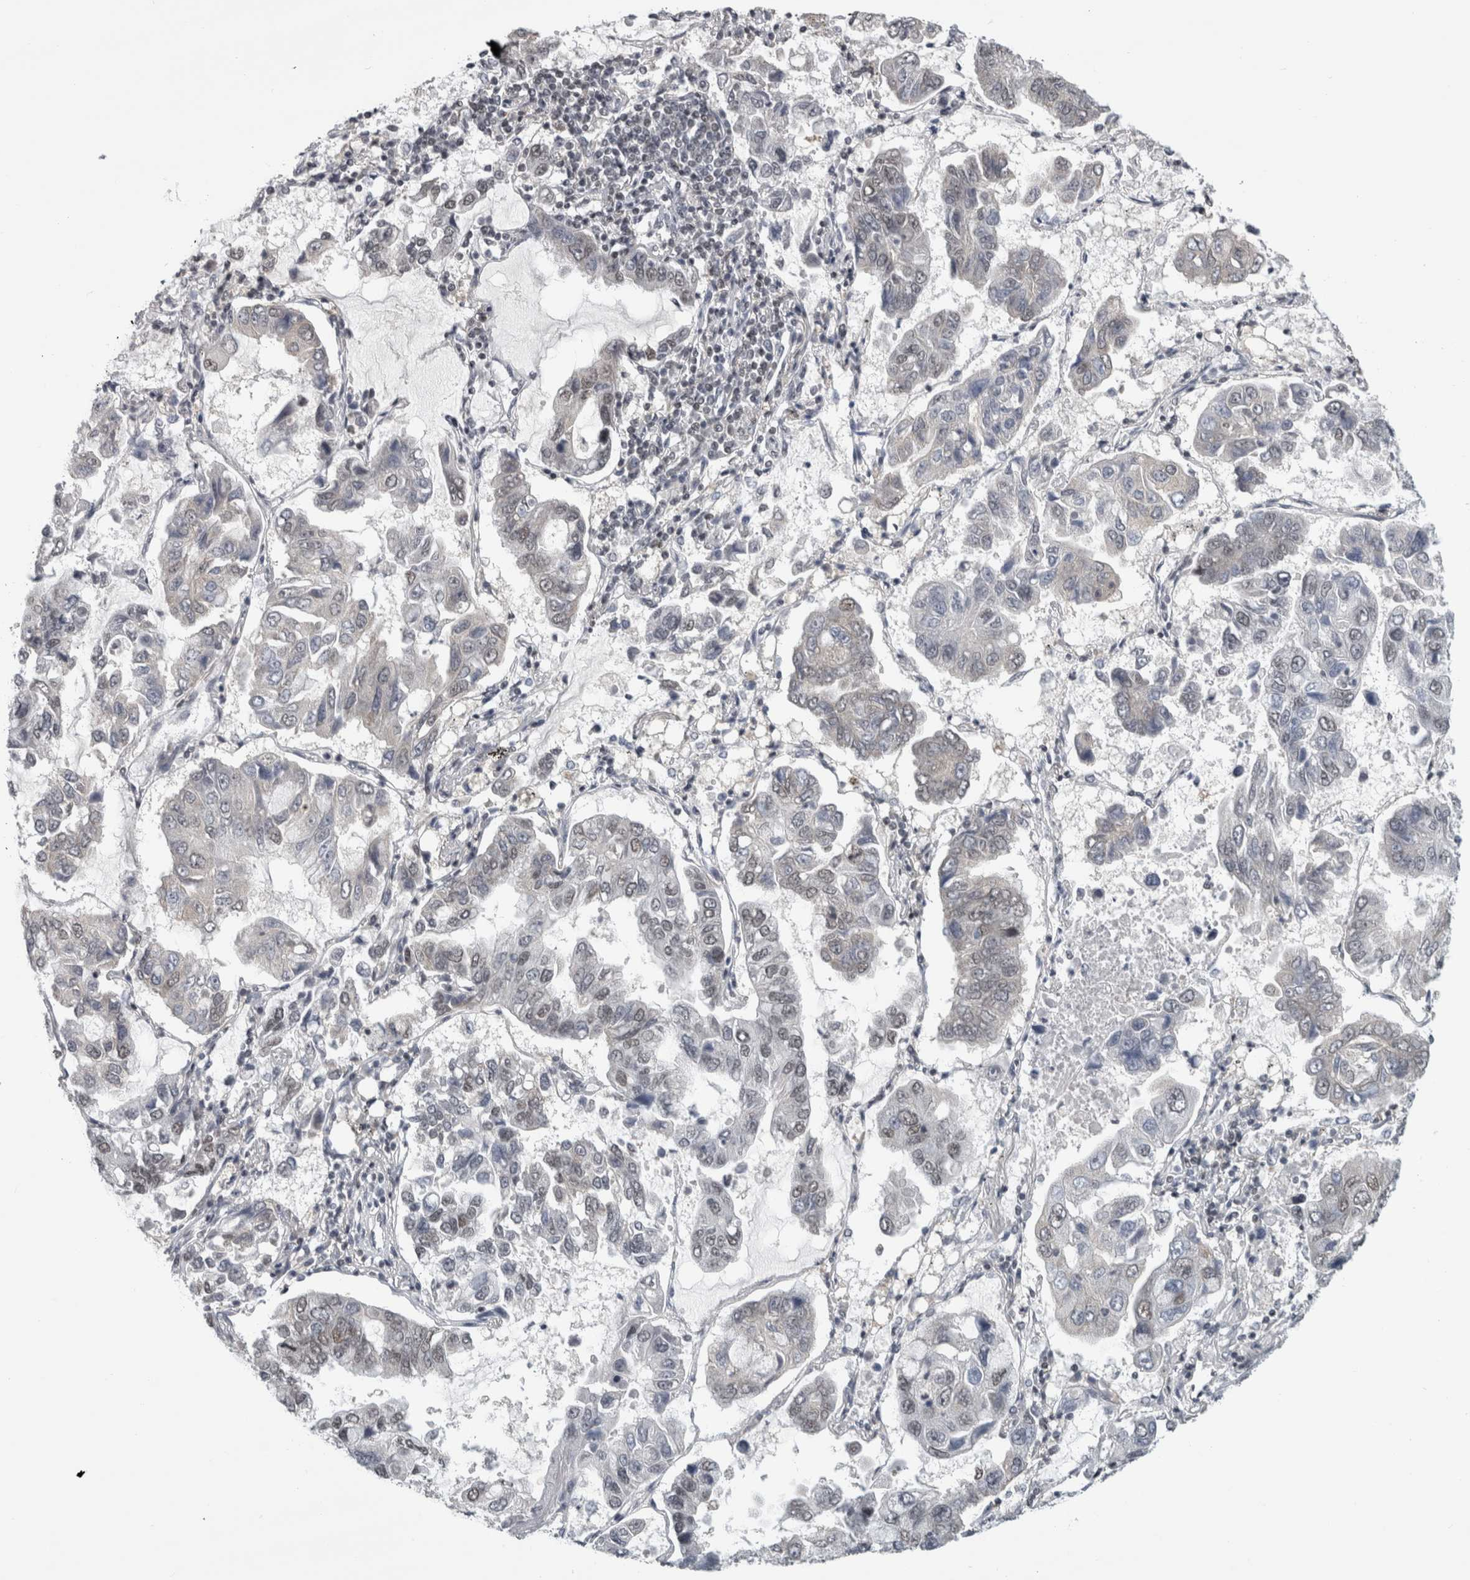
{"staining": {"intensity": "negative", "quantity": "none", "location": "none"}, "tissue": "lung cancer", "cell_type": "Tumor cells", "image_type": "cancer", "snomed": [{"axis": "morphology", "description": "Adenocarcinoma, NOS"}, {"axis": "topography", "description": "Lung"}], "caption": "Immunohistochemistry (IHC) micrograph of neoplastic tissue: human lung adenocarcinoma stained with DAB (3,3'-diaminobenzidine) reveals no significant protein staining in tumor cells.", "gene": "ARID4B", "patient": {"sex": "male", "age": 64}}